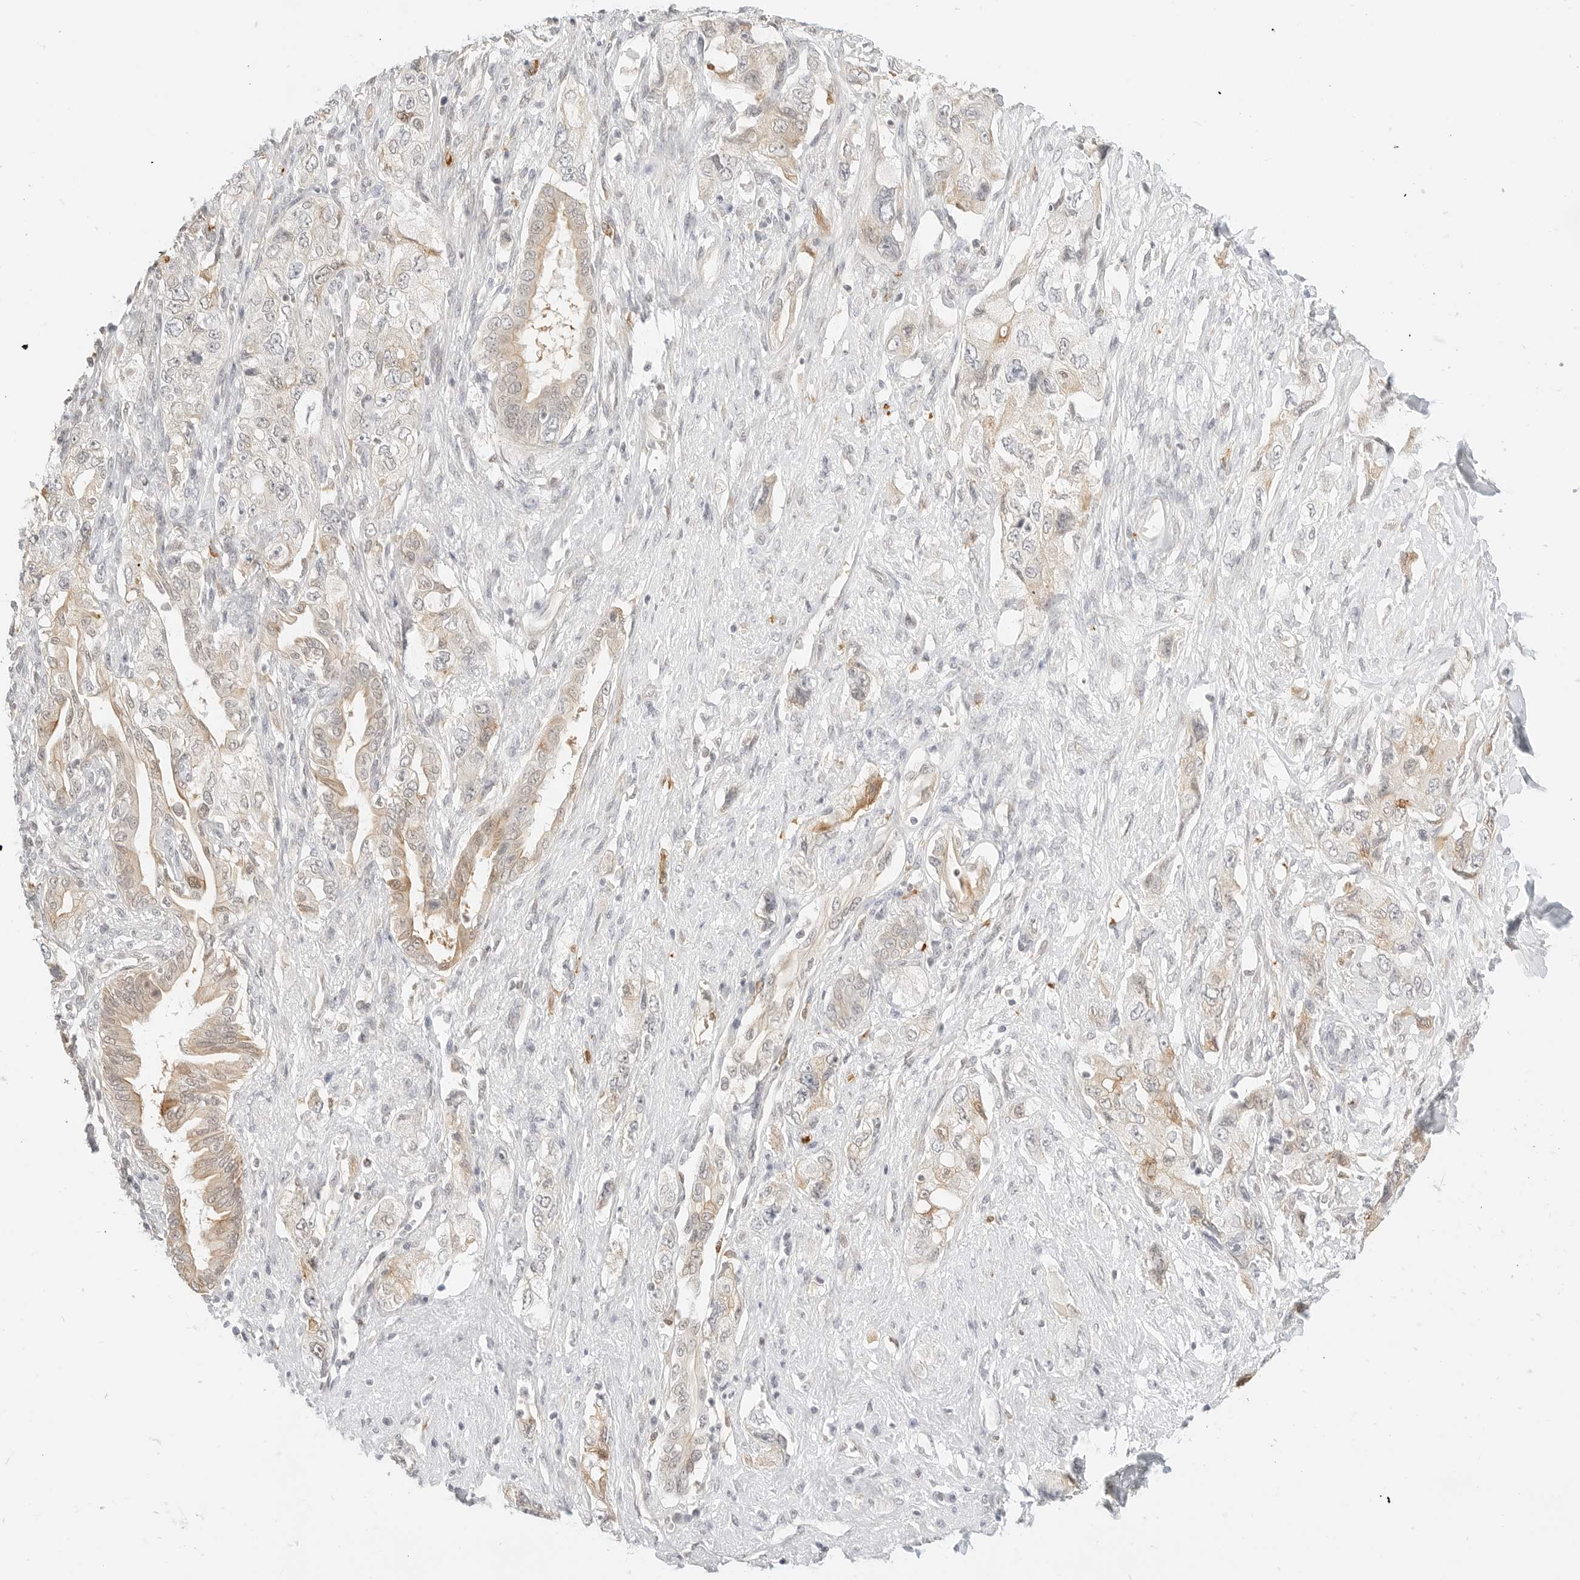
{"staining": {"intensity": "moderate", "quantity": "25%-75%", "location": "cytoplasmic/membranous"}, "tissue": "pancreatic cancer", "cell_type": "Tumor cells", "image_type": "cancer", "snomed": [{"axis": "morphology", "description": "Adenocarcinoma, NOS"}, {"axis": "topography", "description": "Pancreas"}], "caption": "A brown stain highlights moderate cytoplasmic/membranous staining of a protein in pancreatic cancer tumor cells. (Stains: DAB (3,3'-diaminobenzidine) in brown, nuclei in blue, Microscopy: brightfield microscopy at high magnification).", "gene": "TEKT2", "patient": {"sex": "female", "age": 73}}